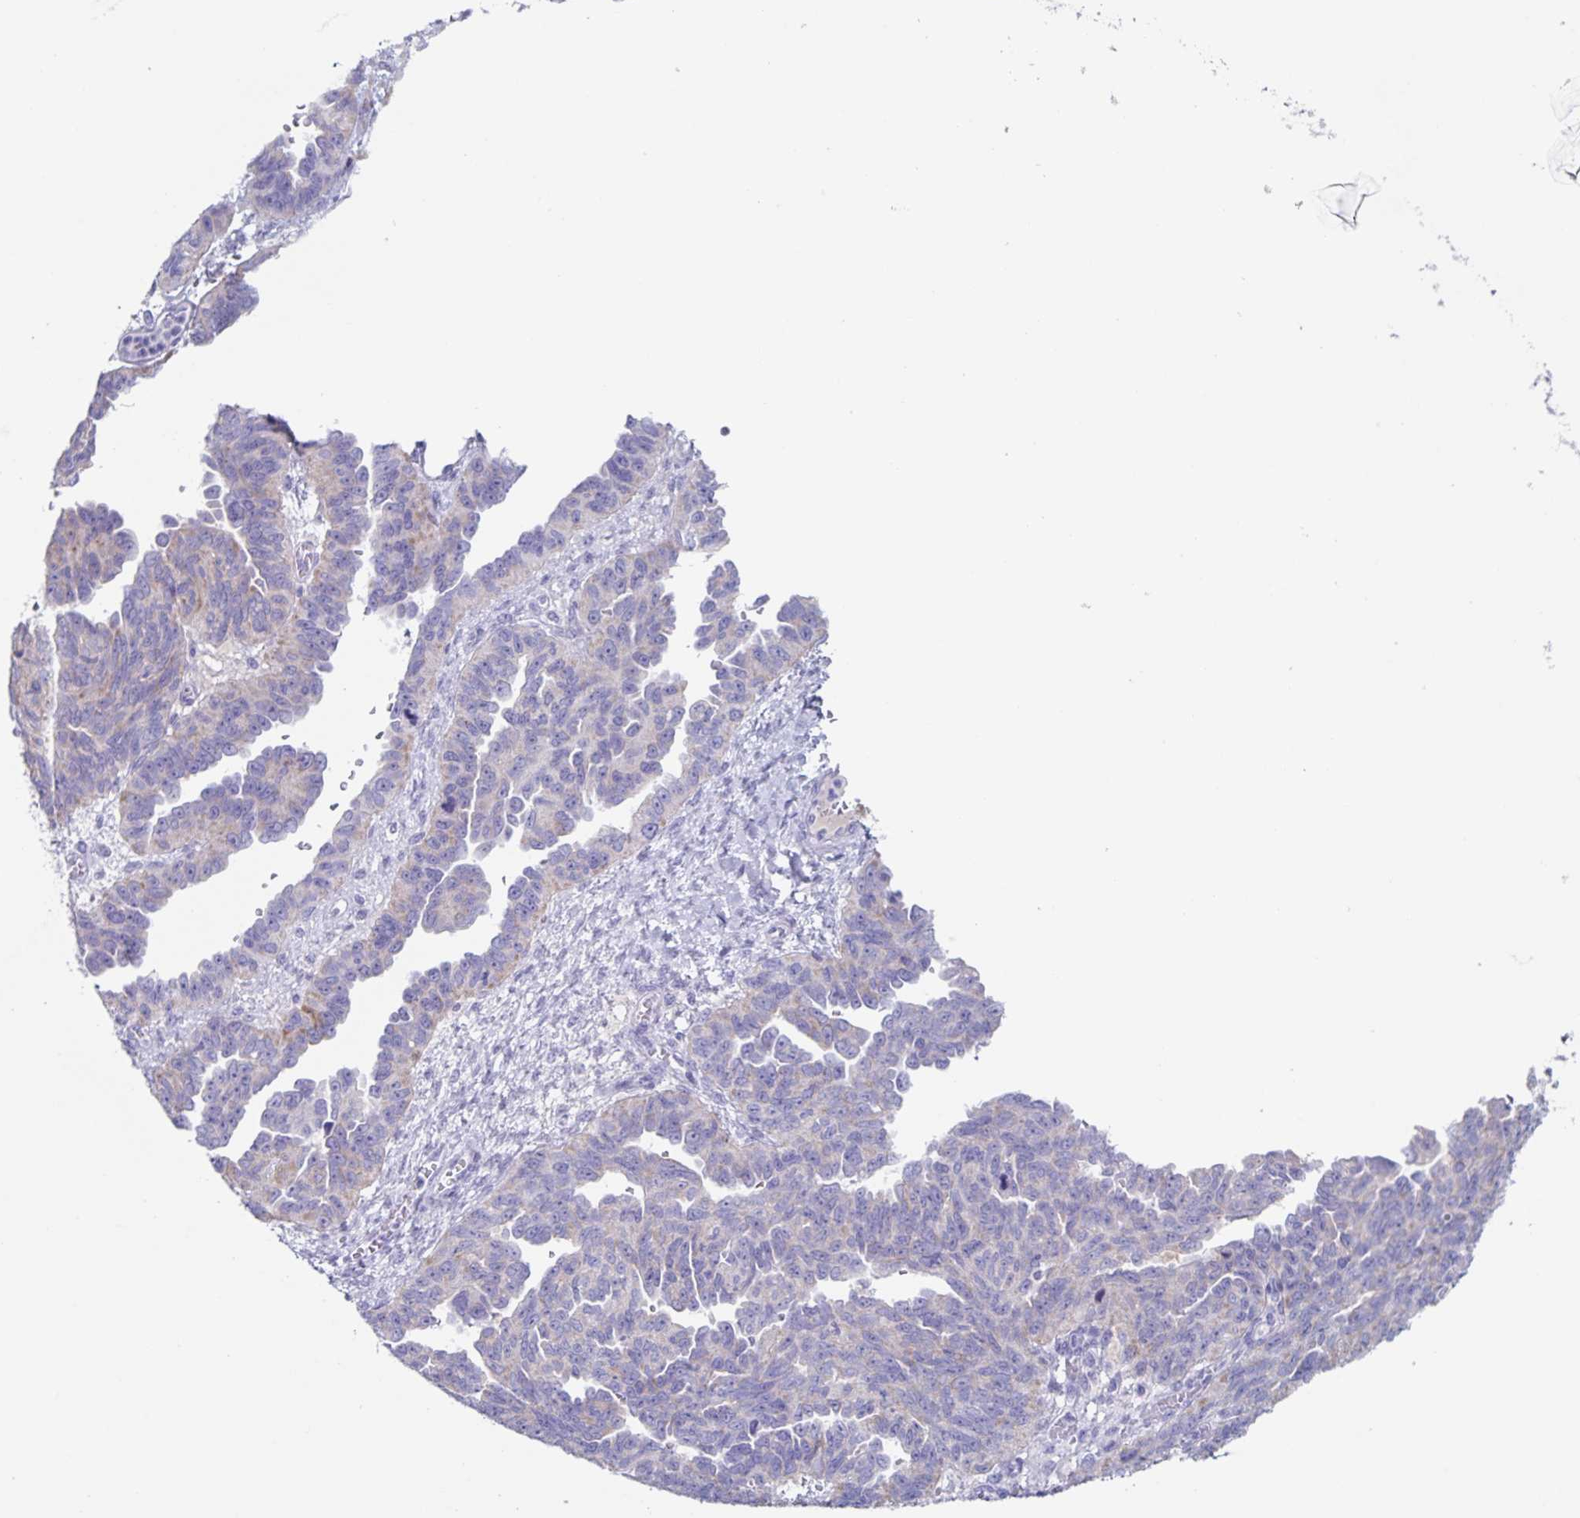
{"staining": {"intensity": "negative", "quantity": "none", "location": "none"}, "tissue": "ovarian cancer", "cell_type": "Tumor cells", "image_type": "cancer", "snomed": [{"axis": "morphology", "description": "Cystadenocarcinoma, serous, NOS"}, {"axis": "topography", "description": "Ovary"}], "caption": "The histopathology image shows no significant staining in tumor cells of serous cystadenocarcinoma (ovarian).", "gene": "RPL36A", "patient": {"sex": "female", "age": 64}}